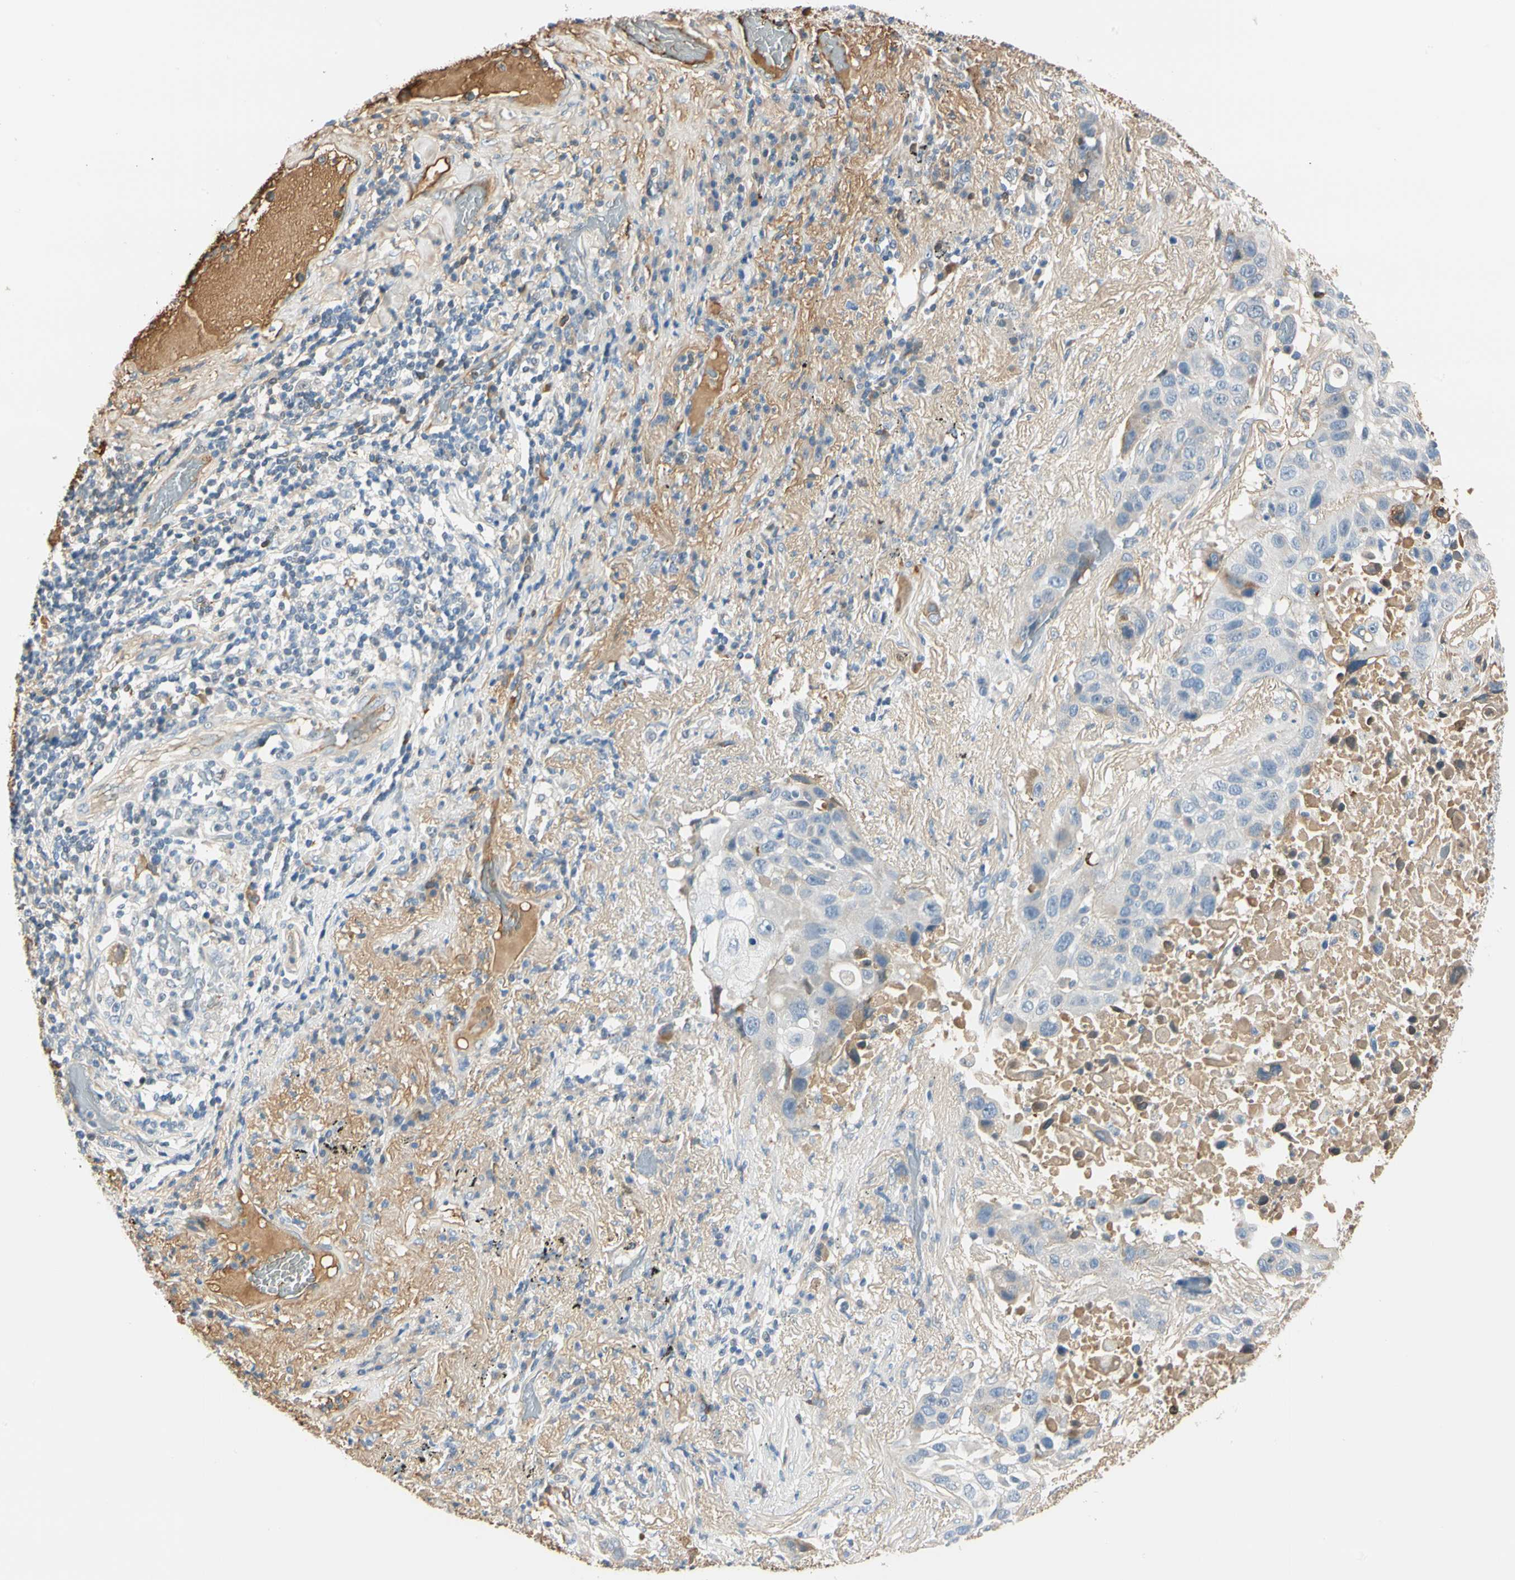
{"staining": {"intensity": "weak", "quantity": "25%-75%", "location": "cytoplasmic/membranous"}, "tissue": "lung cancer", "cell_type": "Tumor cells", "image_type": "cancer", "snomed": [{"axis": "morphology", "description": "Squamous cell carcinoma, NOS"}, {"axis": "topography", "description": "Lung"}], "caption": "IHC of lung cancer demonstrates low levels of weak cytoplasmic/membranous positivity in about 25%-75% of tumor cells.", "gene": "LAMB3", "patient": {"sex": "male", "age": 57}}